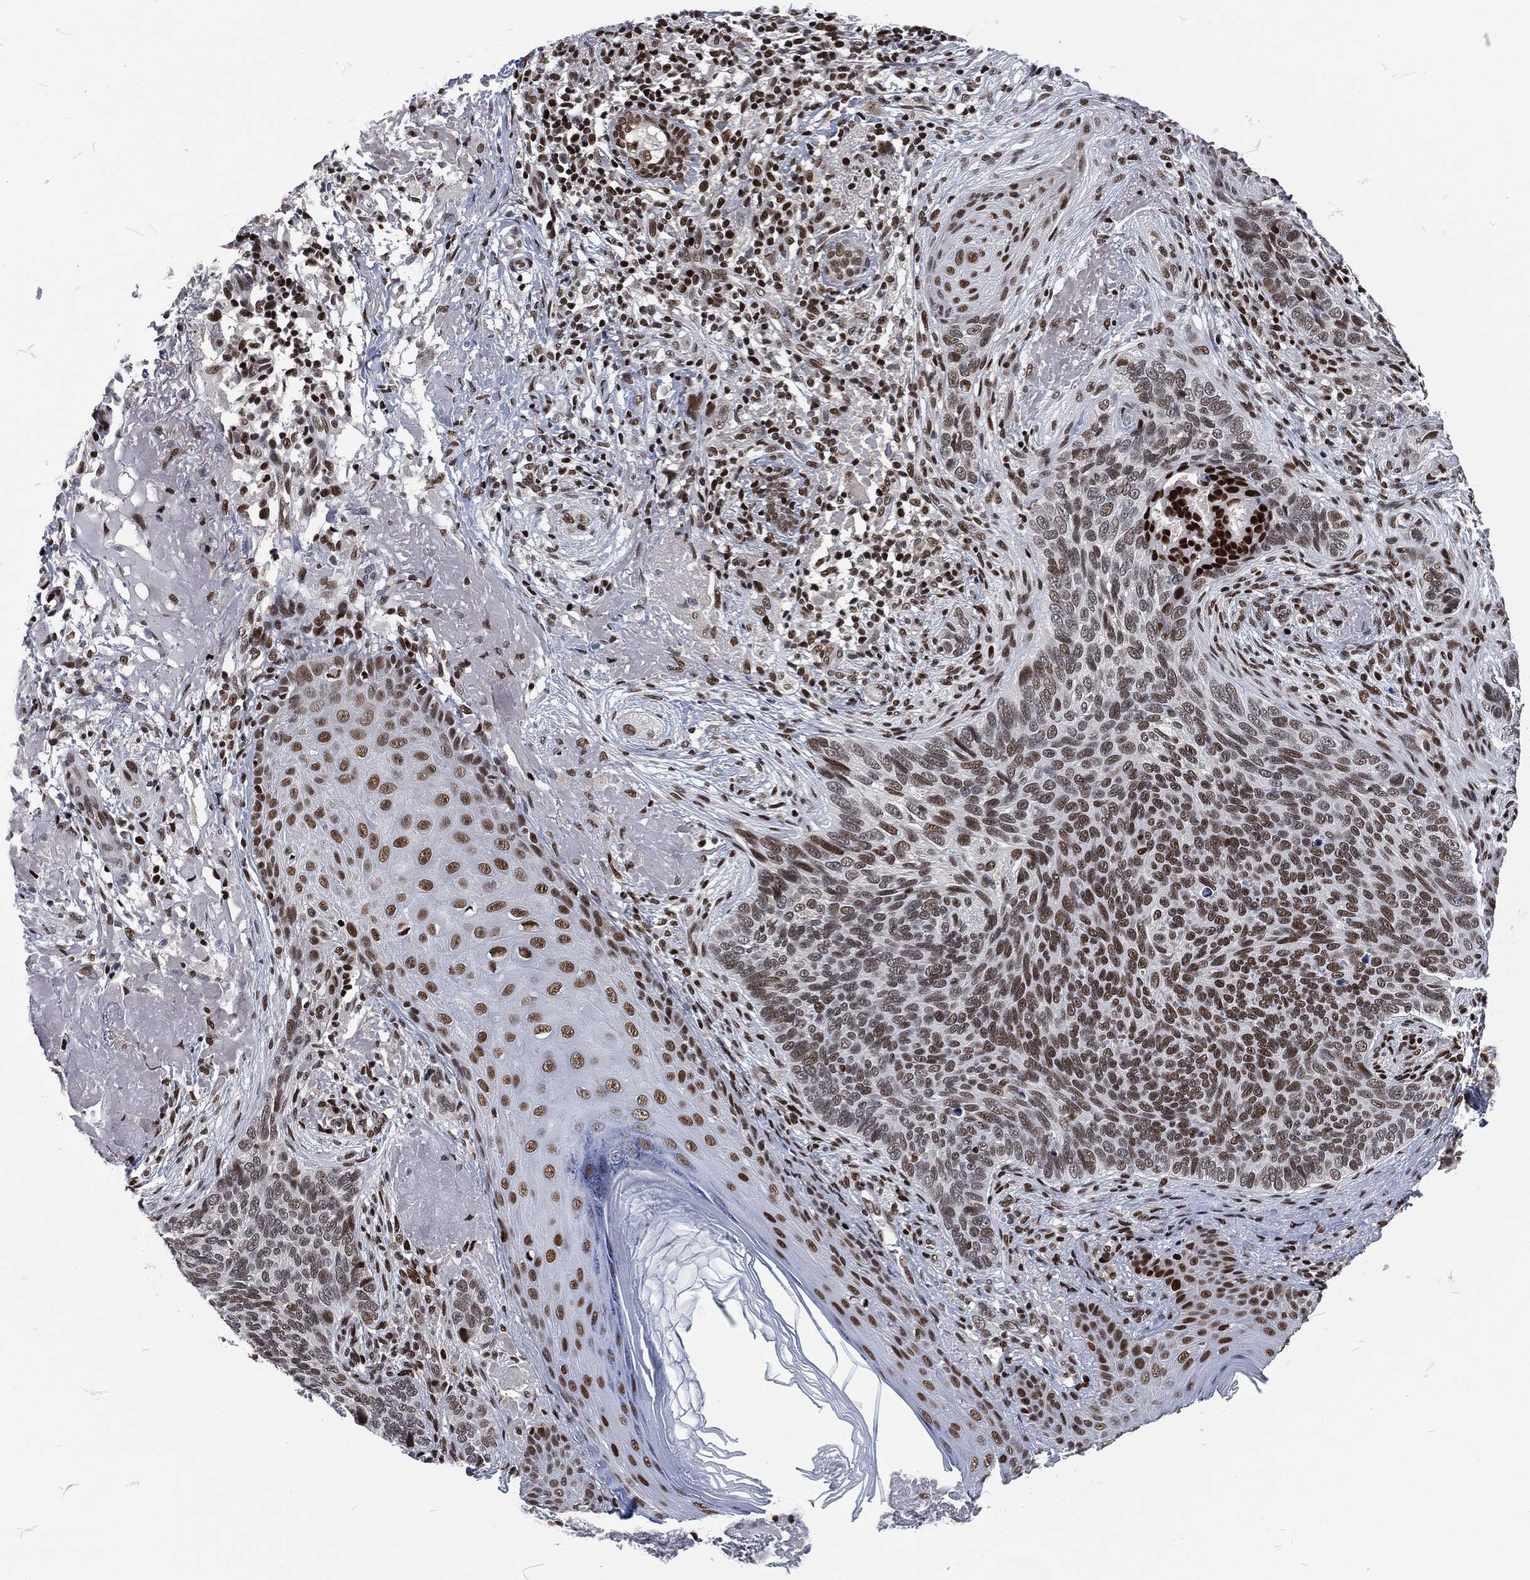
{"staining": {"intensity": "moderate", "quantity": "25%-75%", "location": "nuclear"}, "tissue": "skin cancer", "cell_type": "Tumor cells", "image_type": "cancer", "snomed": [{"axis": "morphology", "description": "Basal cell carcinoma"}, {"axis": "topography", "description": "Skin"}], "caption": "Immunohistochemistry (IHC) (DAB (3,3'-diaminobenzidine)) staining of basal cell carcinoma (skin) exhibits moderate nuclear protein expression in approximately 25%-75% of tumor cells. (Stains: DAB (3,3'-diaminobenzidine) in brown, nuclei in blue, Microscopy: brightfield microscopy at high magnification).", "gene": "DCPS", "patient": {"sex": "male", "age": 91}}